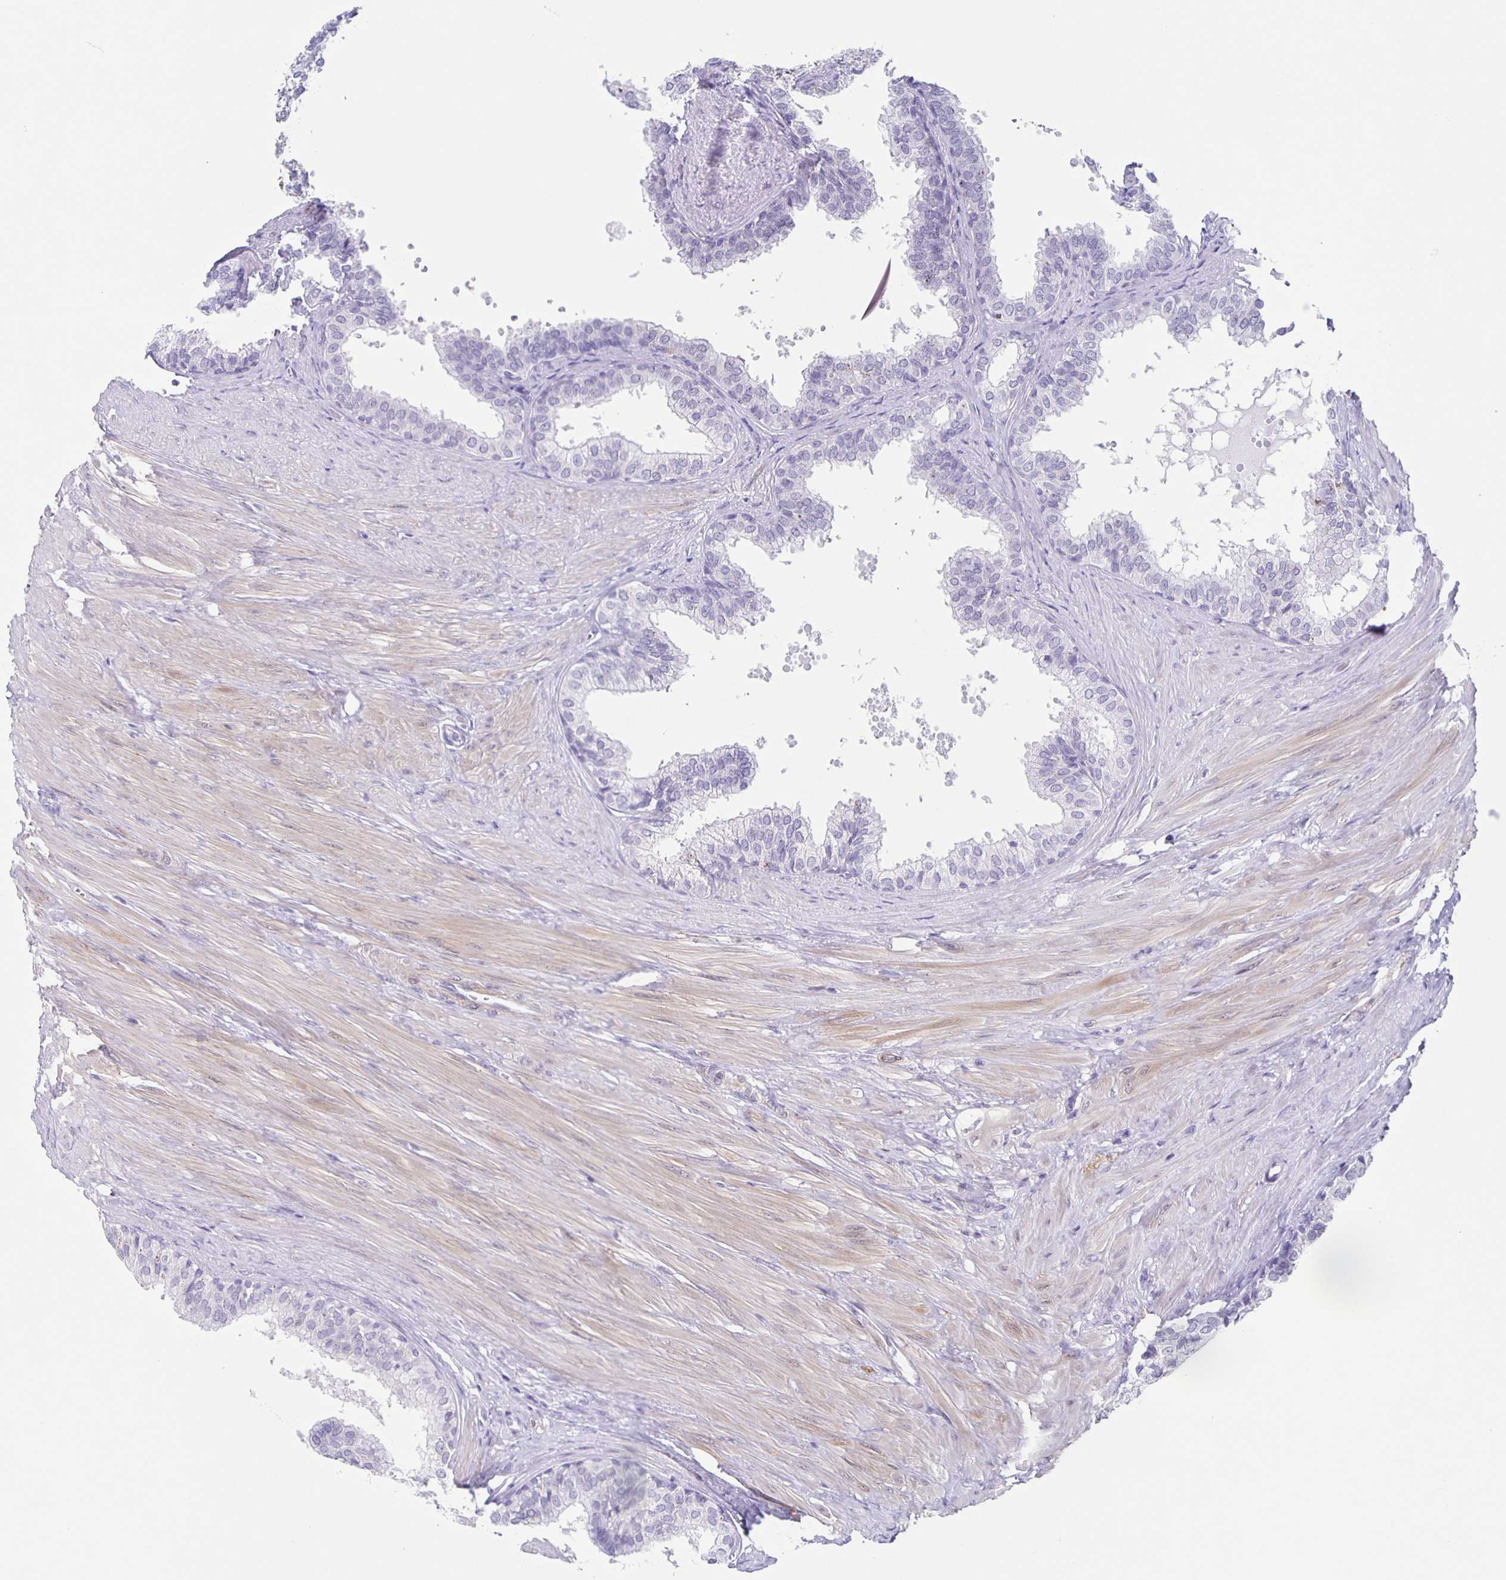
{"staining": {"intensity": "negative", "quantity": "none", "location": "none"}, "tissue": "prostate", "cell_type": "Glandular cells", "image_type": "normal", "snomed": [{"axis": "morphology", "description": "Normal tissue, NOS"}, {"axis": "topography", "description": "Prostate"}, {"axis": "topography", "description": "Peripheral nerve tissue"}], "caption": "A micrograph of prostate stained for a protein exhibits no brown staining in glandular cells.", "gene": "TPPP", "patient": {"sex": "male", "age": 55}}